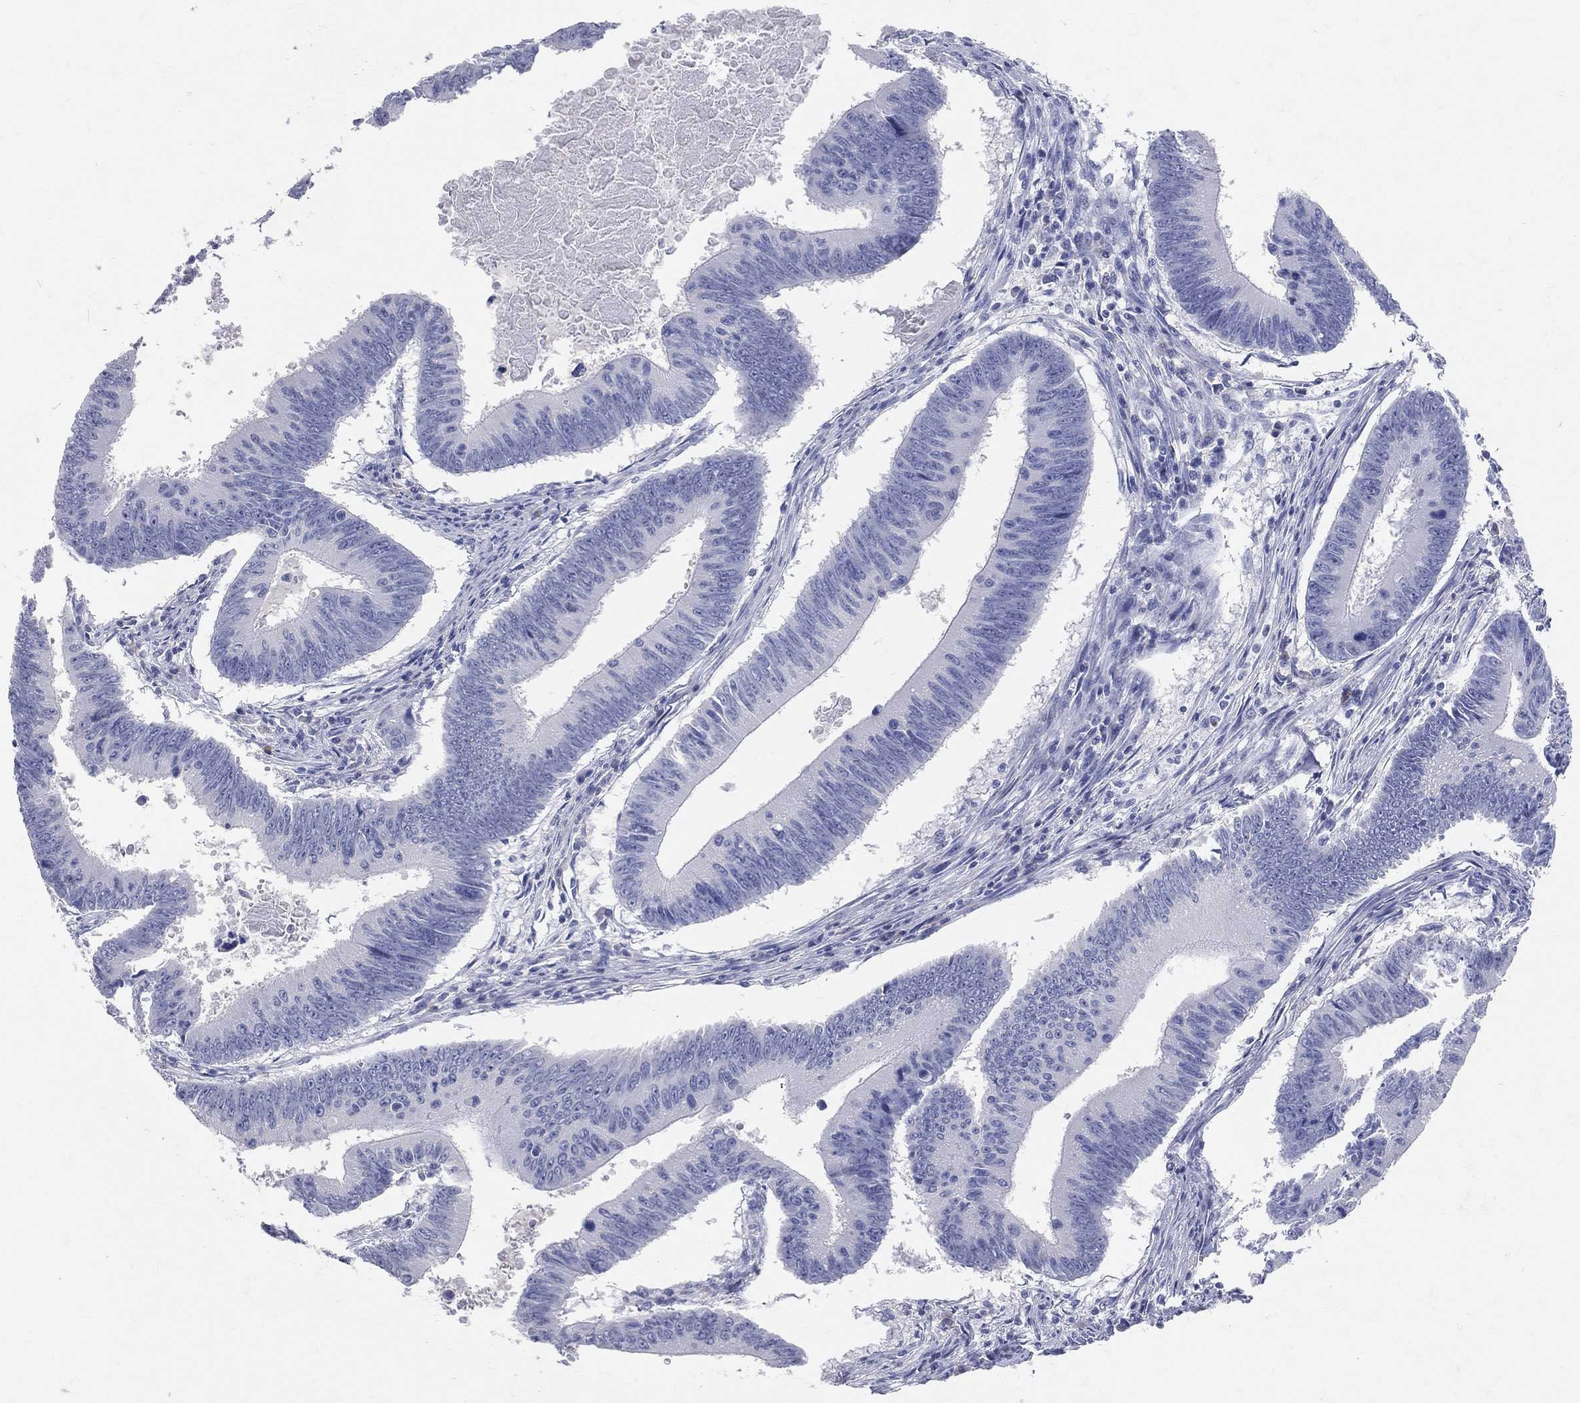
{"staining": {"intensity": "negative", "quantity": "none", "location": "none"}, "tissue": "colorectal cancer", "cell_type": "Tumor cells", "image_type": "cancer", "snomed": [{"axis": "morphology", "description": "Adenocarcinoma, NOS"}, {"axis": "topography", "description": "Colon"}], "caption": "Immunohistochemical staining of human adenocarcinoma (colorectal) displays no significant expression in tumor cells.", "gene": "LAT", "patient": {"sex": "female", "age": 87}}